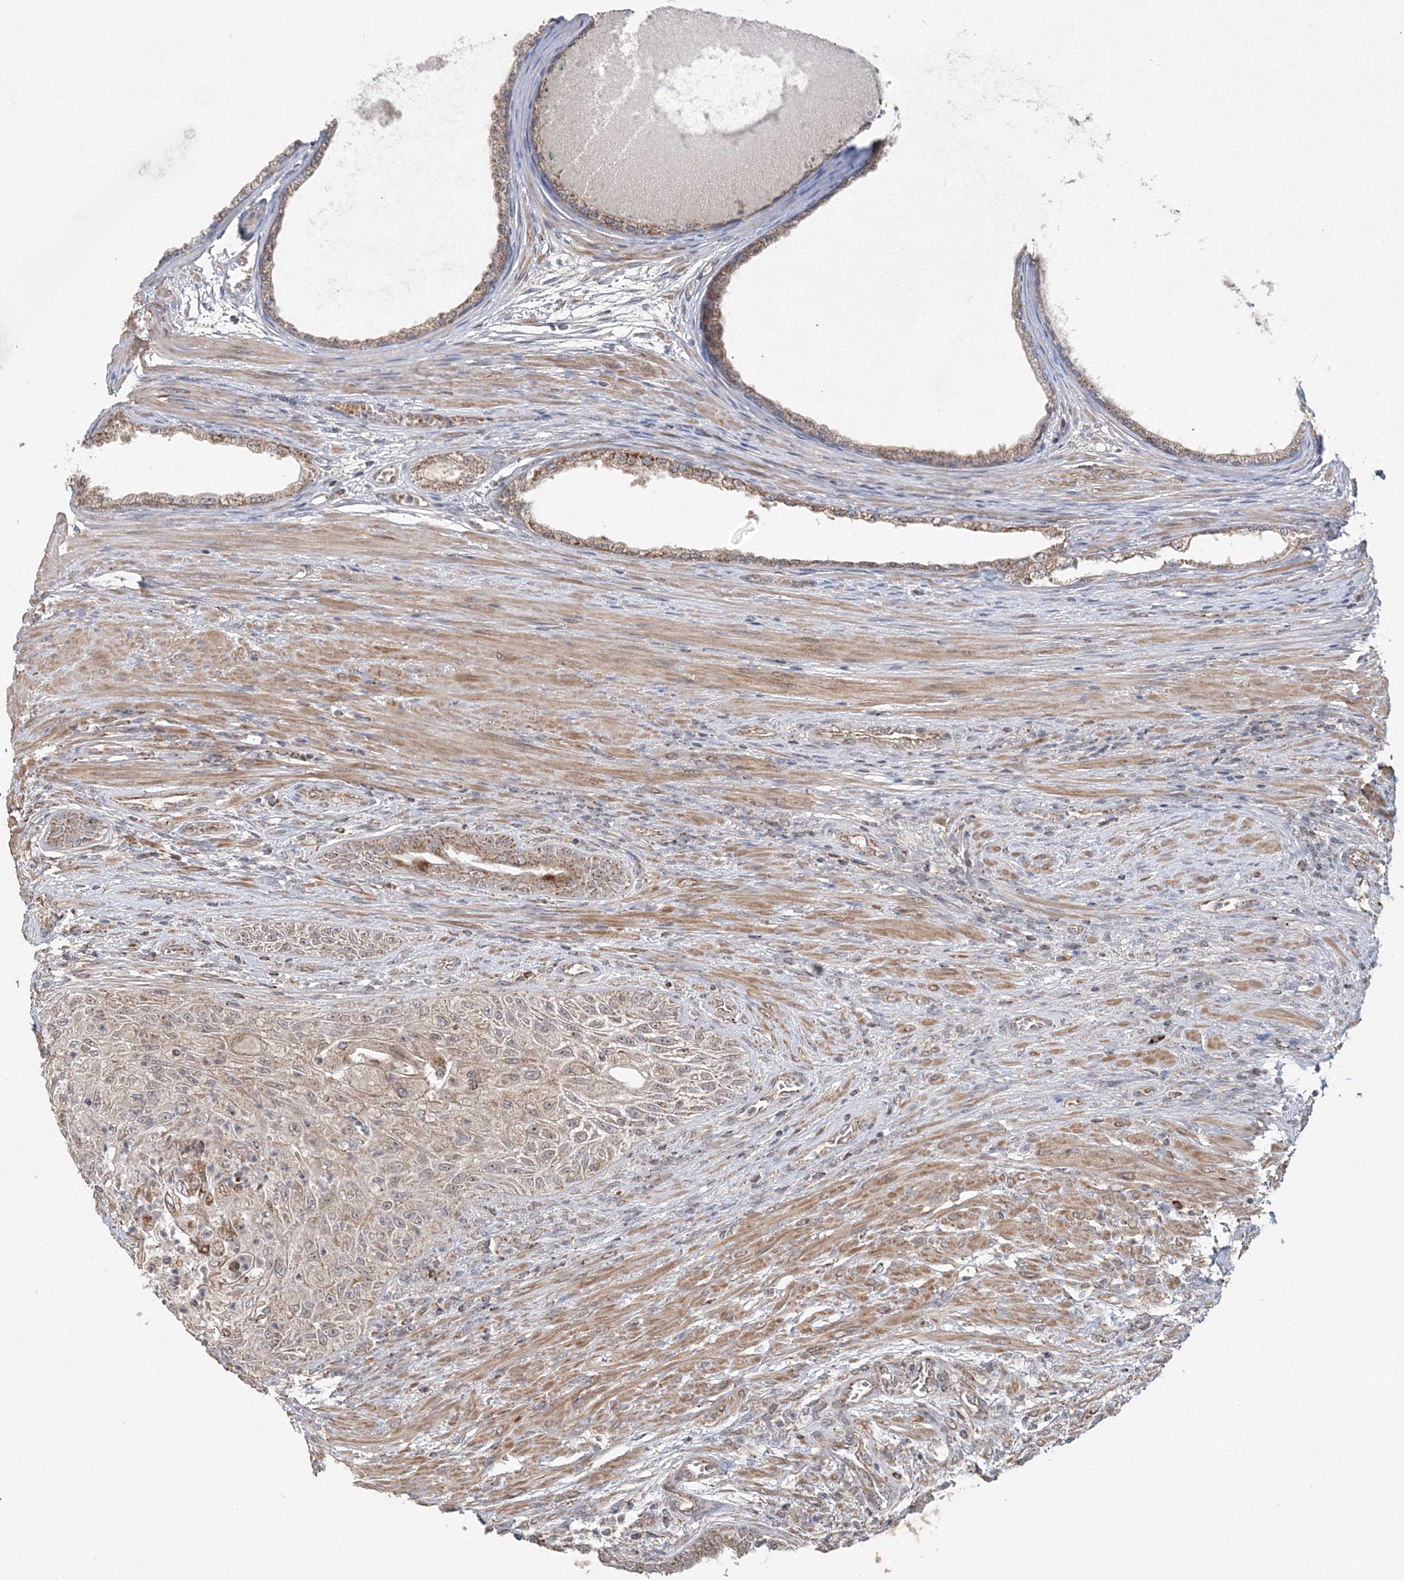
{"staining": {"intensity": "weak", "quantity": ">75%", "location": "cytoplasmic/membranous"}, "tissue": "prostate cancer", "cell_type": "Tumor cells", "image_type": "cancer", "snomed": [{"axis": "morphology", "description": "Normal tissue, NOS"}, {"axis": "morphology", "description": "Adenocarcinoma, Low grade"}, {"axis": "topography", "description": "Prostate"}, {"axis": "topography", "description": "Peripheral nerve tissue"}], "caption": "High-magnification brightfield microscopy of prostate cancer (adenocarcinoma (low-grade)) stained with DAB (3,3'-diaminobenzidine) (brown) and counterstained with hematoxylin (blue). tumor cells exhibit weak cytoplasmic/membranous positivity is present in about>75% of cells. Nuclei are stained in blue.", "gene": "SCLT1", "patient": {"sex": "male", "age": 71}}